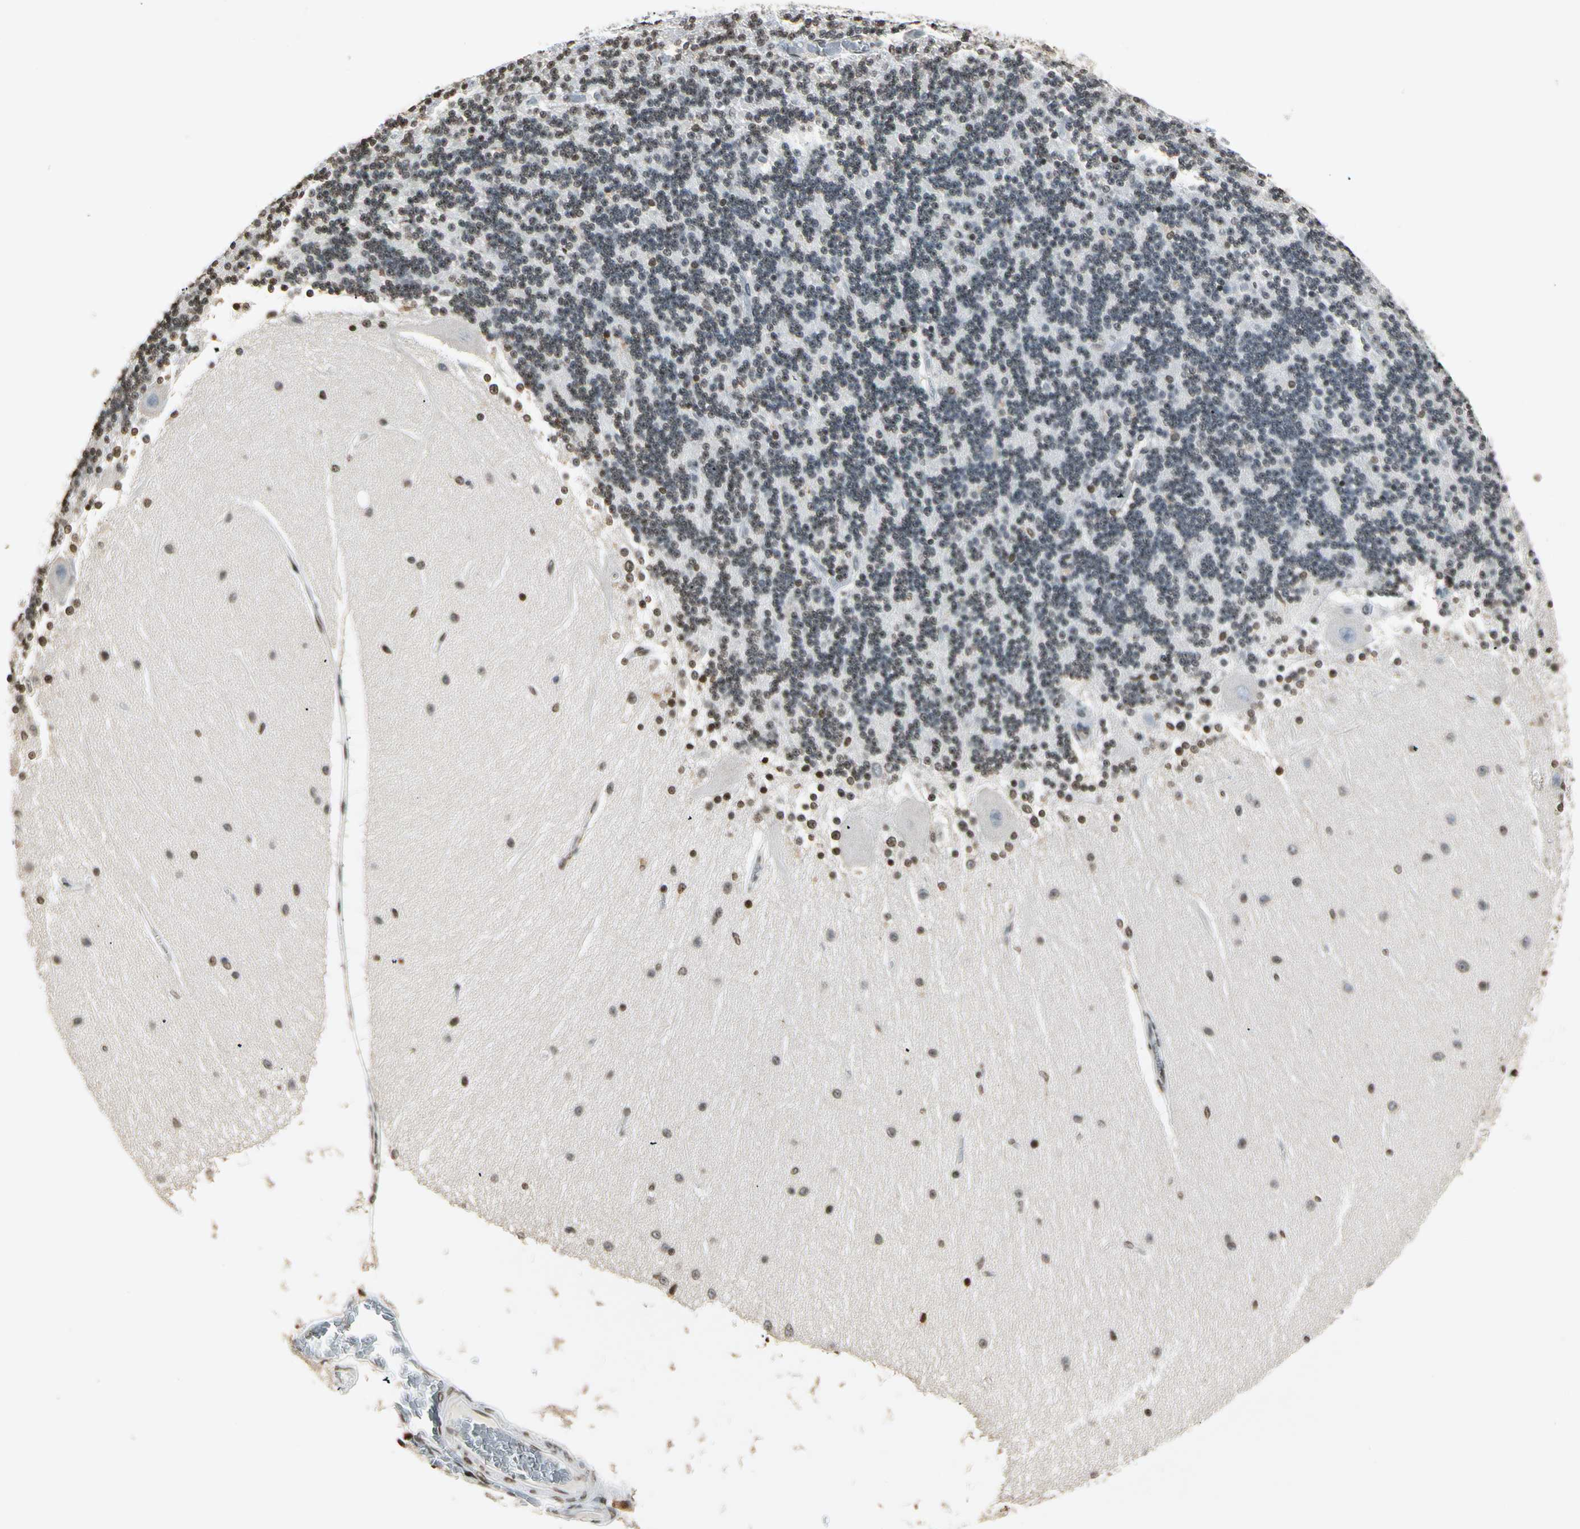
{"staining": {"intensity": "moderate", "quantity": "25%-75%", "location": "nuclear"}, "tissue": "cerebellum", "cell_type": "Cells in granular layer", "image_type": "normal", "snomed": [{"axis": "morphology", "description": "Normal tissue, NOS"}, {"axis": "topography", "description": "Cerebellum"}], "caption": "Immunohistochemical staining of normal human cerebellum shows medium levels of moderate nuclear positivity in about 25%-75% of cells in granular layer.", "gene": "FER", "patient": {"sex": "female", "age": 54}}